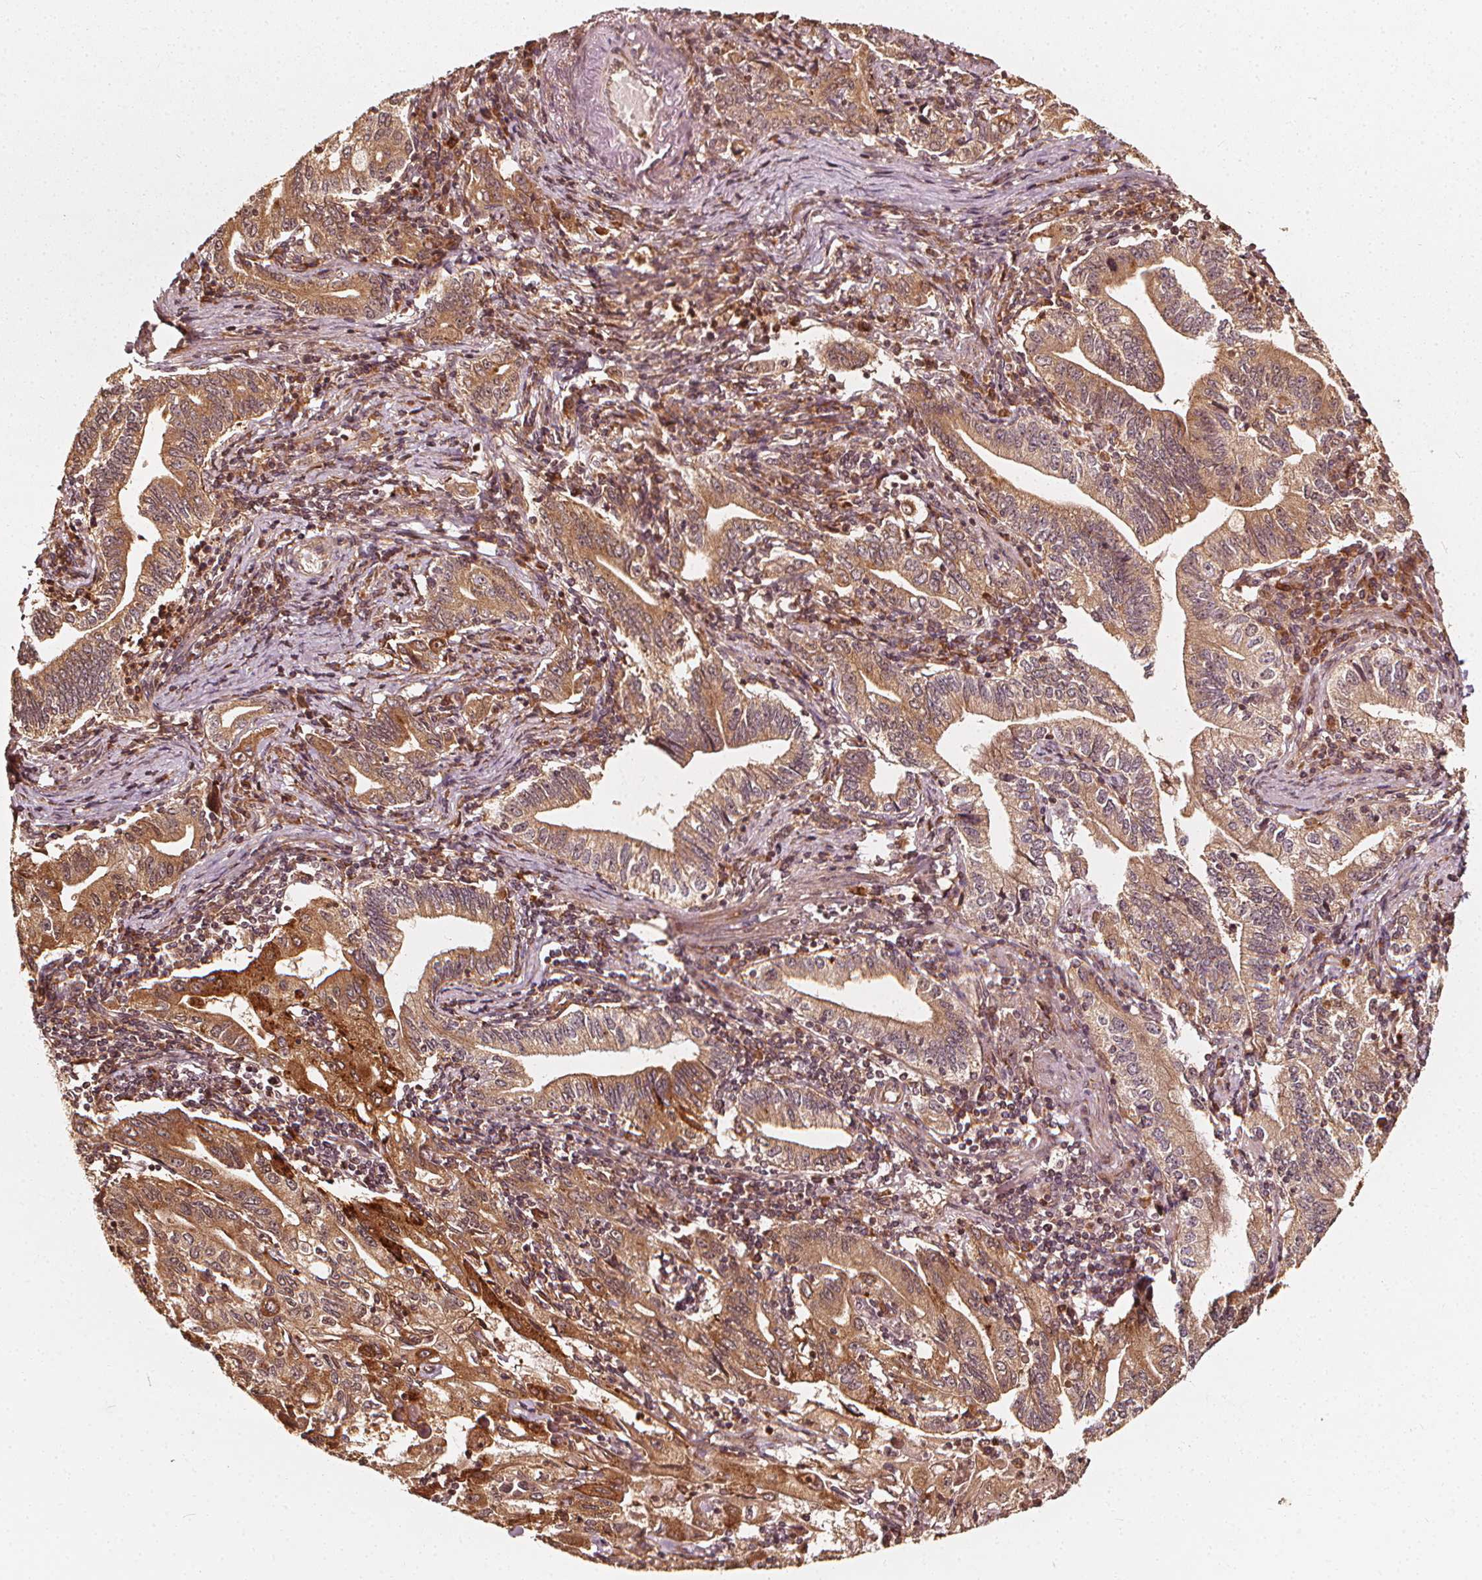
{"staining": {"intensity": "moderate", "quantity": ">75%", "location": "cytoplasmic/membranous"}, "tissue": "stomach cancer", "cell_type": "Tumor cells", "image_type": "cancer", "snomed": [{"axis": "morphology", "description": "Adenocarcinoma, NOS"}, {"axis": "topography", "description": "Stomach, lower"}], "caption": "IHC staining of stomach cancer, which displays medium levels of moderate cytoplasmic/membranous positivity in approximately >75% of tumor cells indicating moderate cytoplasmic/membranous protein positivity. The staining was performed using DAB (brown) for protein detection and nuclei were counterstained in hematoxylin (blue).", "gene": "NPC1", "patient": {"sex": "female", "age": 72}}